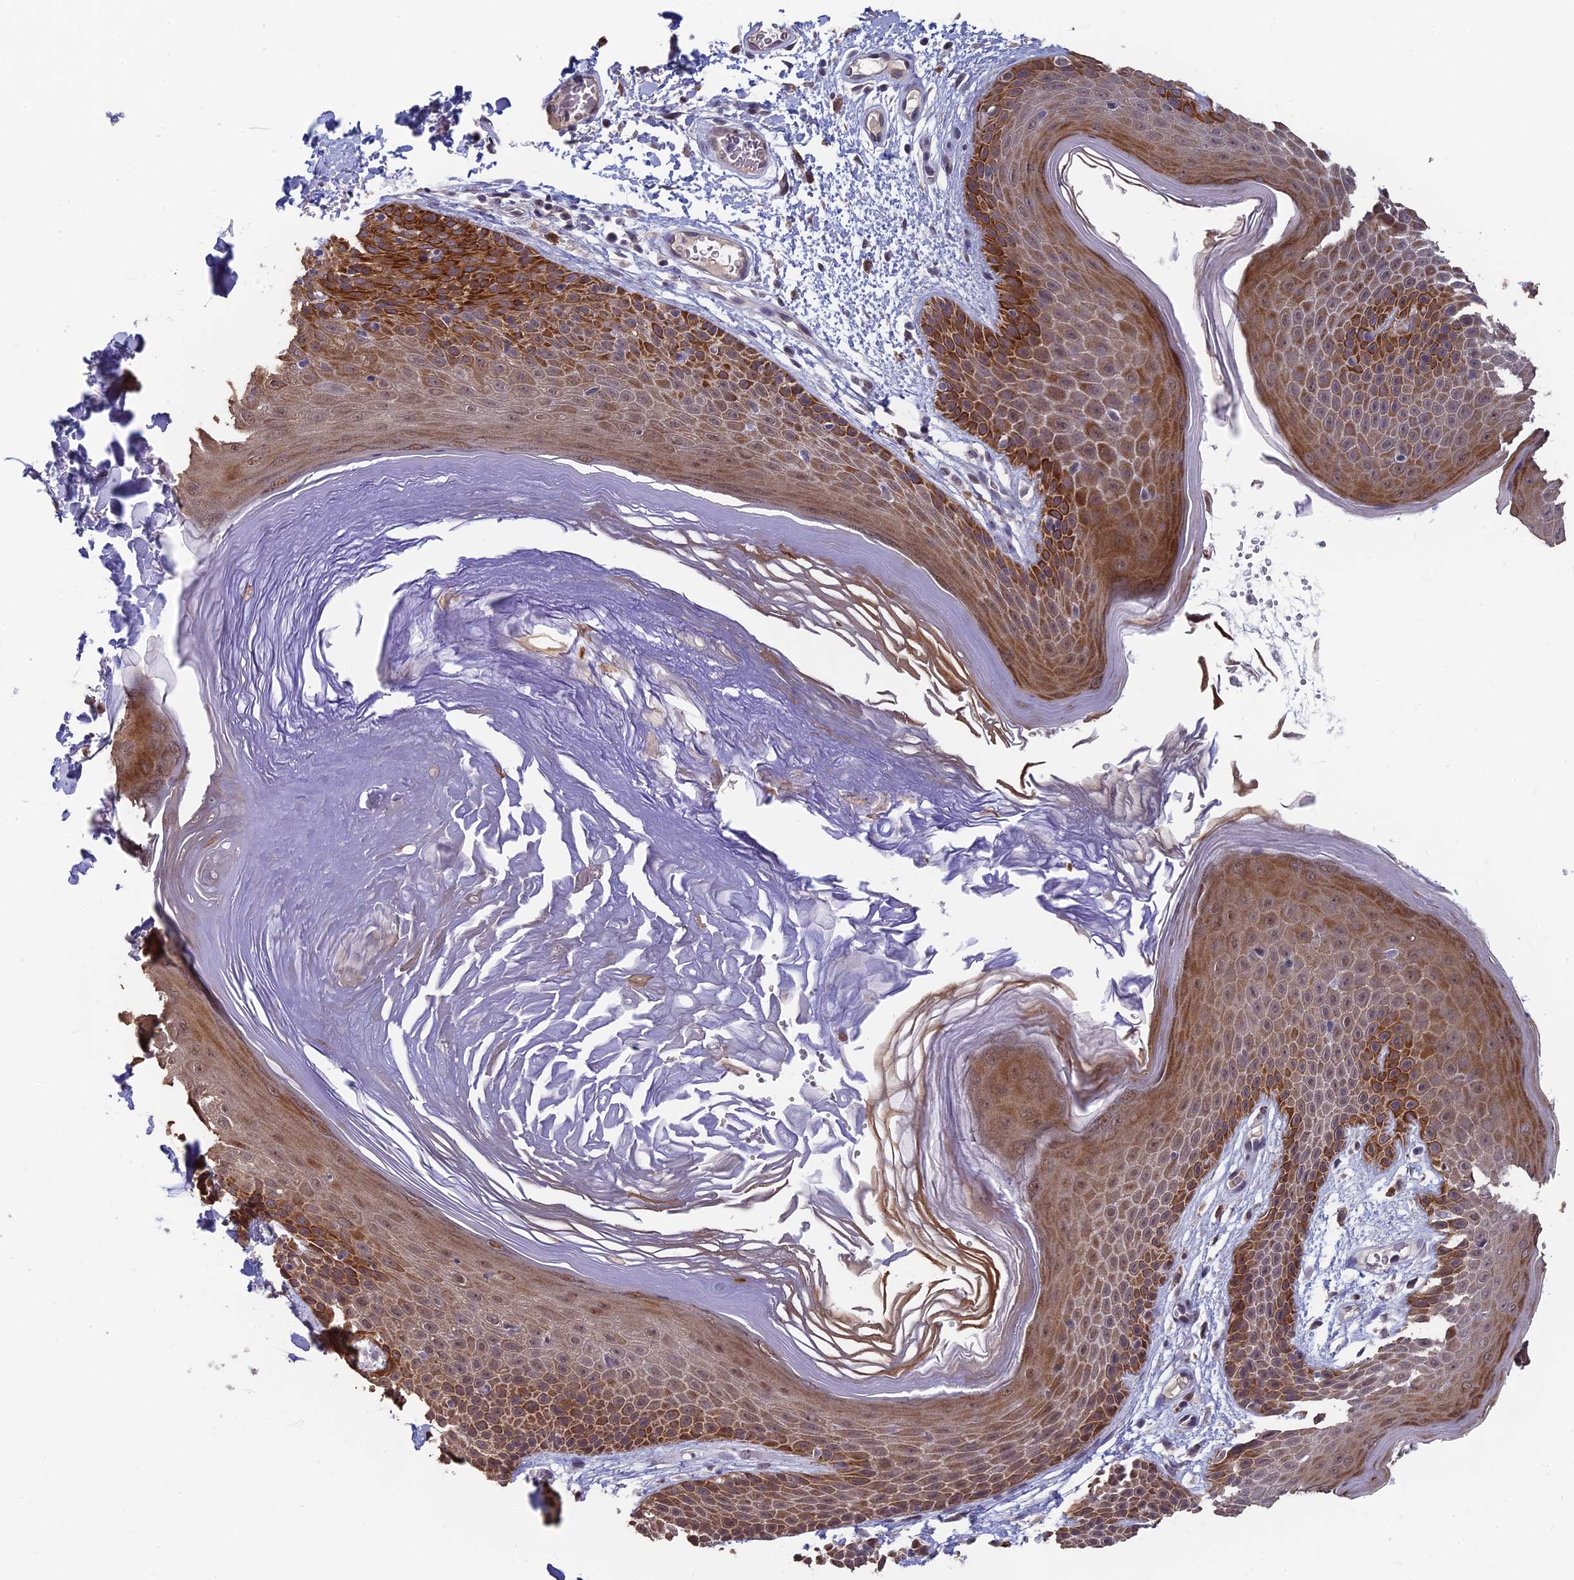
{"staining": {"intensity": "strong", "quantity": ">75%", "location": "cytoplasmic/membranous"}, "tissue": "skin", "cell_type": "Epidermal cells", "image_type": "normal", "snomed": [{"axis": "morphology", "description": "Normal tissue, NOS"}, {"axis": "topography", "description": "Anal"}], "caption": "The photomicrograph demonstrates immunohistochemical staining of normal skin. There is strong cytoplasmic/membranous positivity is identified in approximately >75% of epidermal cells. The staining is performed using DAB brown chromogen to label protein expression. The nuclei are counter-stained blue using hematoxylin.", "gene": "MT", "patient": {"sex": "male", "age": 74}}